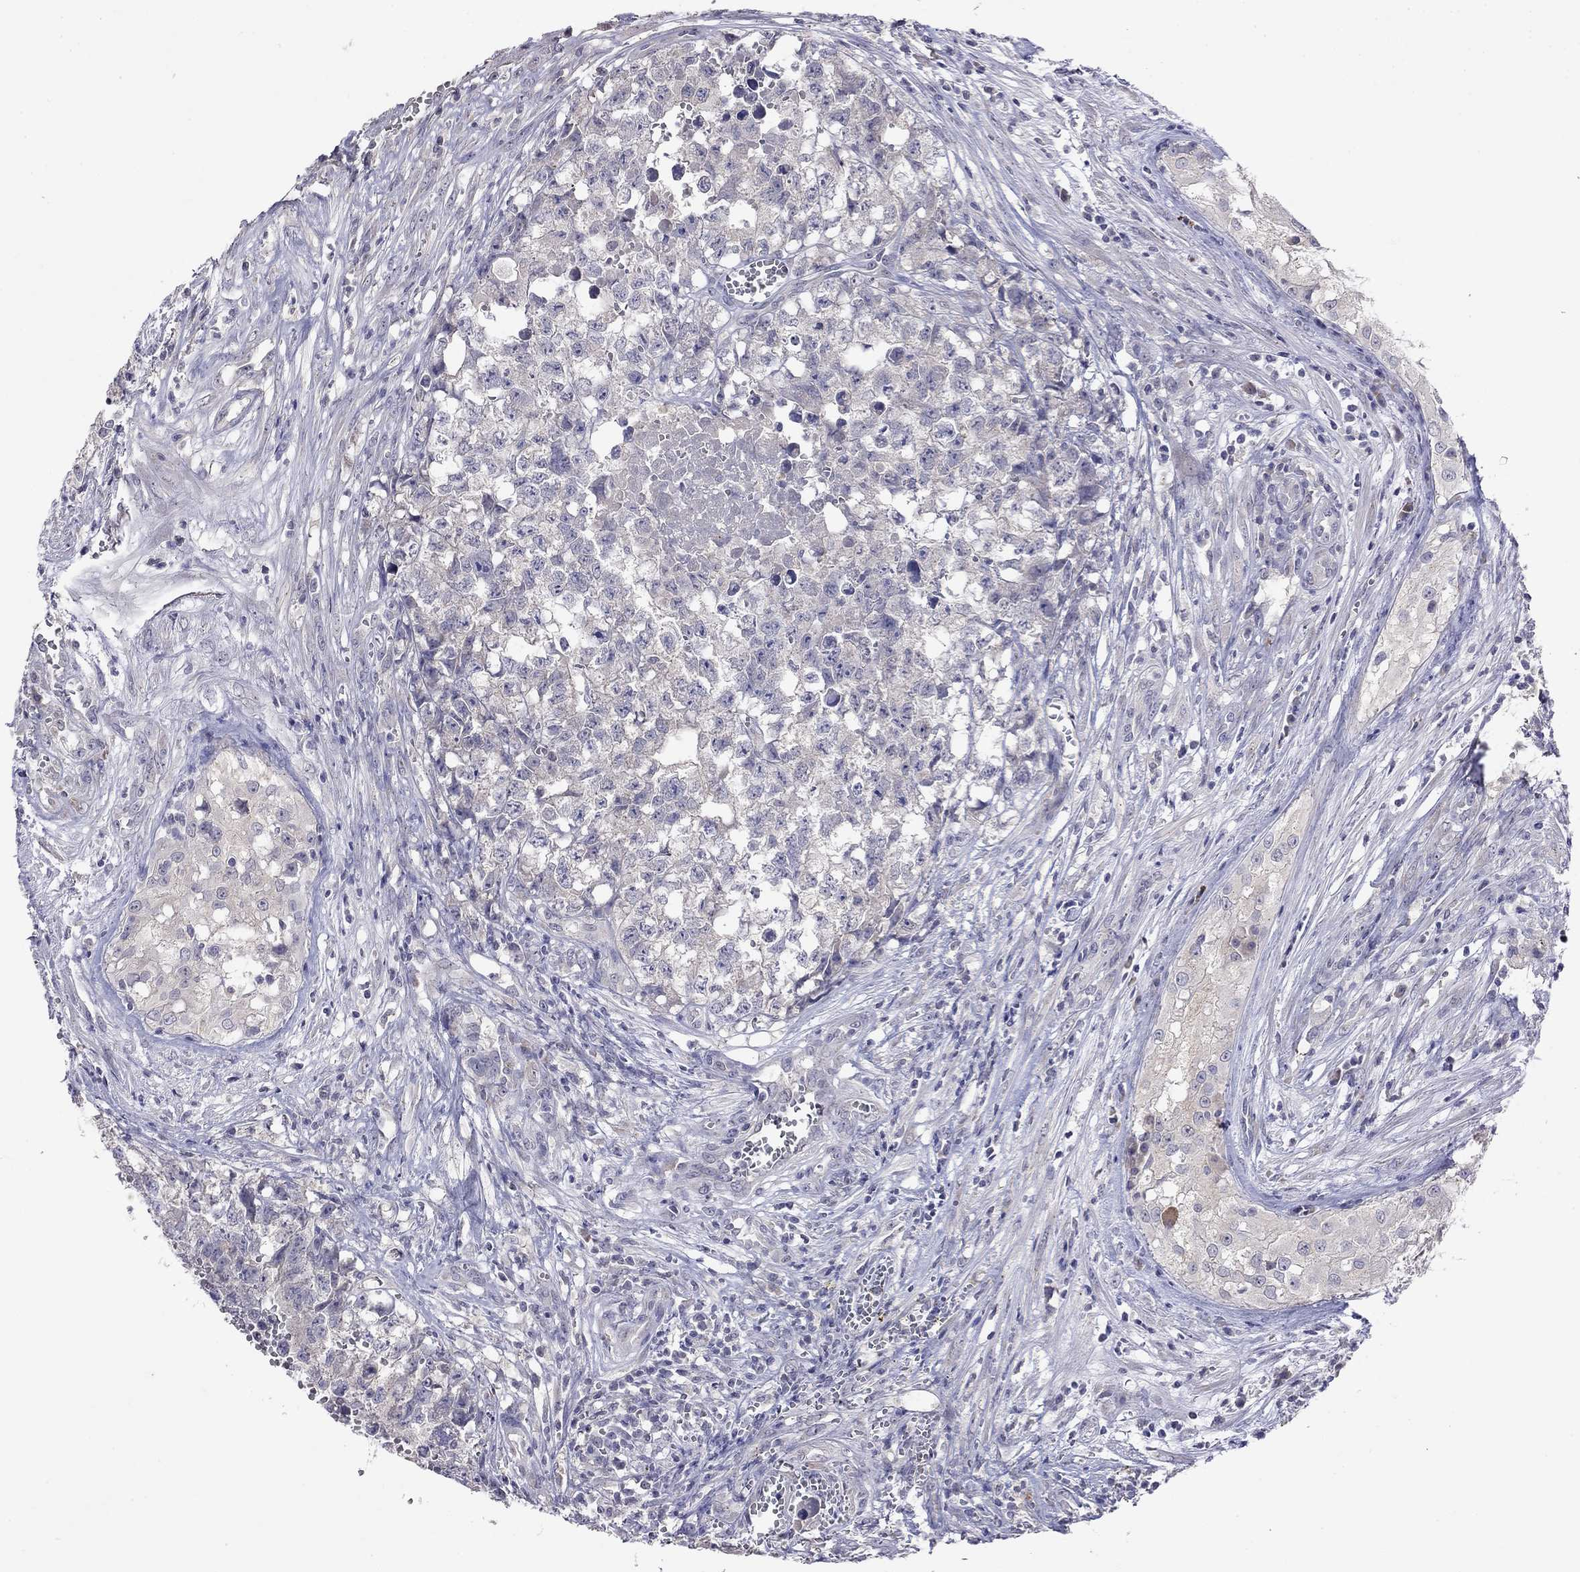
{"staining": {"intensity": "negative", "quantity": "none", "location": "none"}, "tissue": "testis cancer", "cell_type": "Tumor cells", "image_type": "cancer", "snomed": [{"axis": "morphology", "description": "Seminoma, NOS"}, {"axis": "morphology", "description": "Carcinoma, Embryonal, NOS"}, {"axis": "topography", "description": "Testis"}], "caption": "Human testis cancer stained for a protein using immunohistochemistry demonstrates no staining in tumor cells.", "gene": "WNK3", "patient": {"sex": "male", "age": 22}}